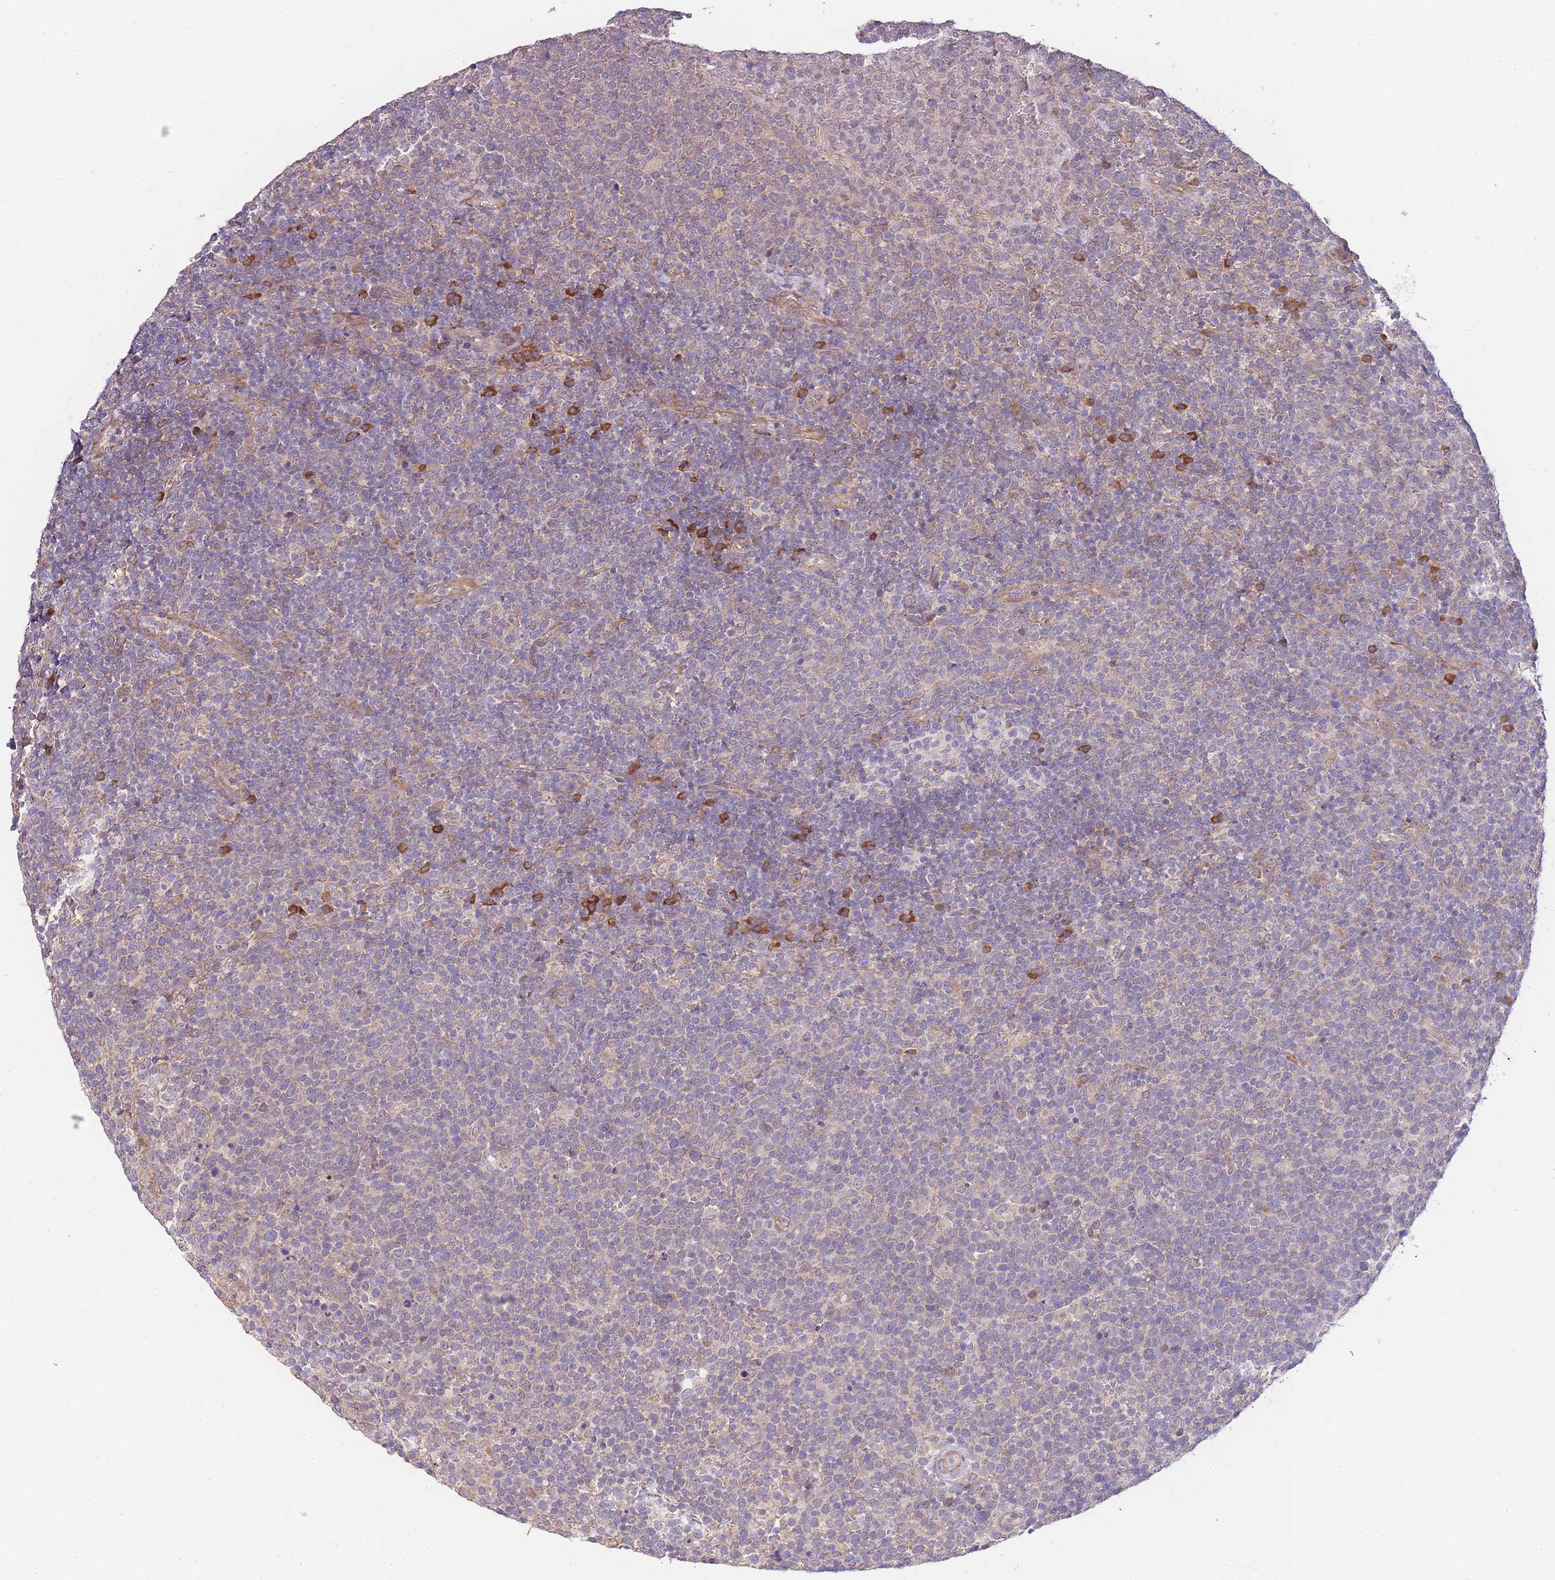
{"staining": {"intensity": "weak", "quantity": "<25%", "location": "cytoplasmic/membranous"}, "tissue": "lymphoma", "cell_type": "Tumor cells", "image_type": "cancer", "snomed": [{"axis": "morphology", "description": "Malignant lymphoma, non-Hodgkin's type, High grade"}, {"axis": "topography", "description": "Lymph node"}], "caption": "Immunohistochemical staining of human lymphoma reveals no significant positivity in tumor cells.", "gene": "BEX1", "patient": {"sex": "male", "age": 61}}